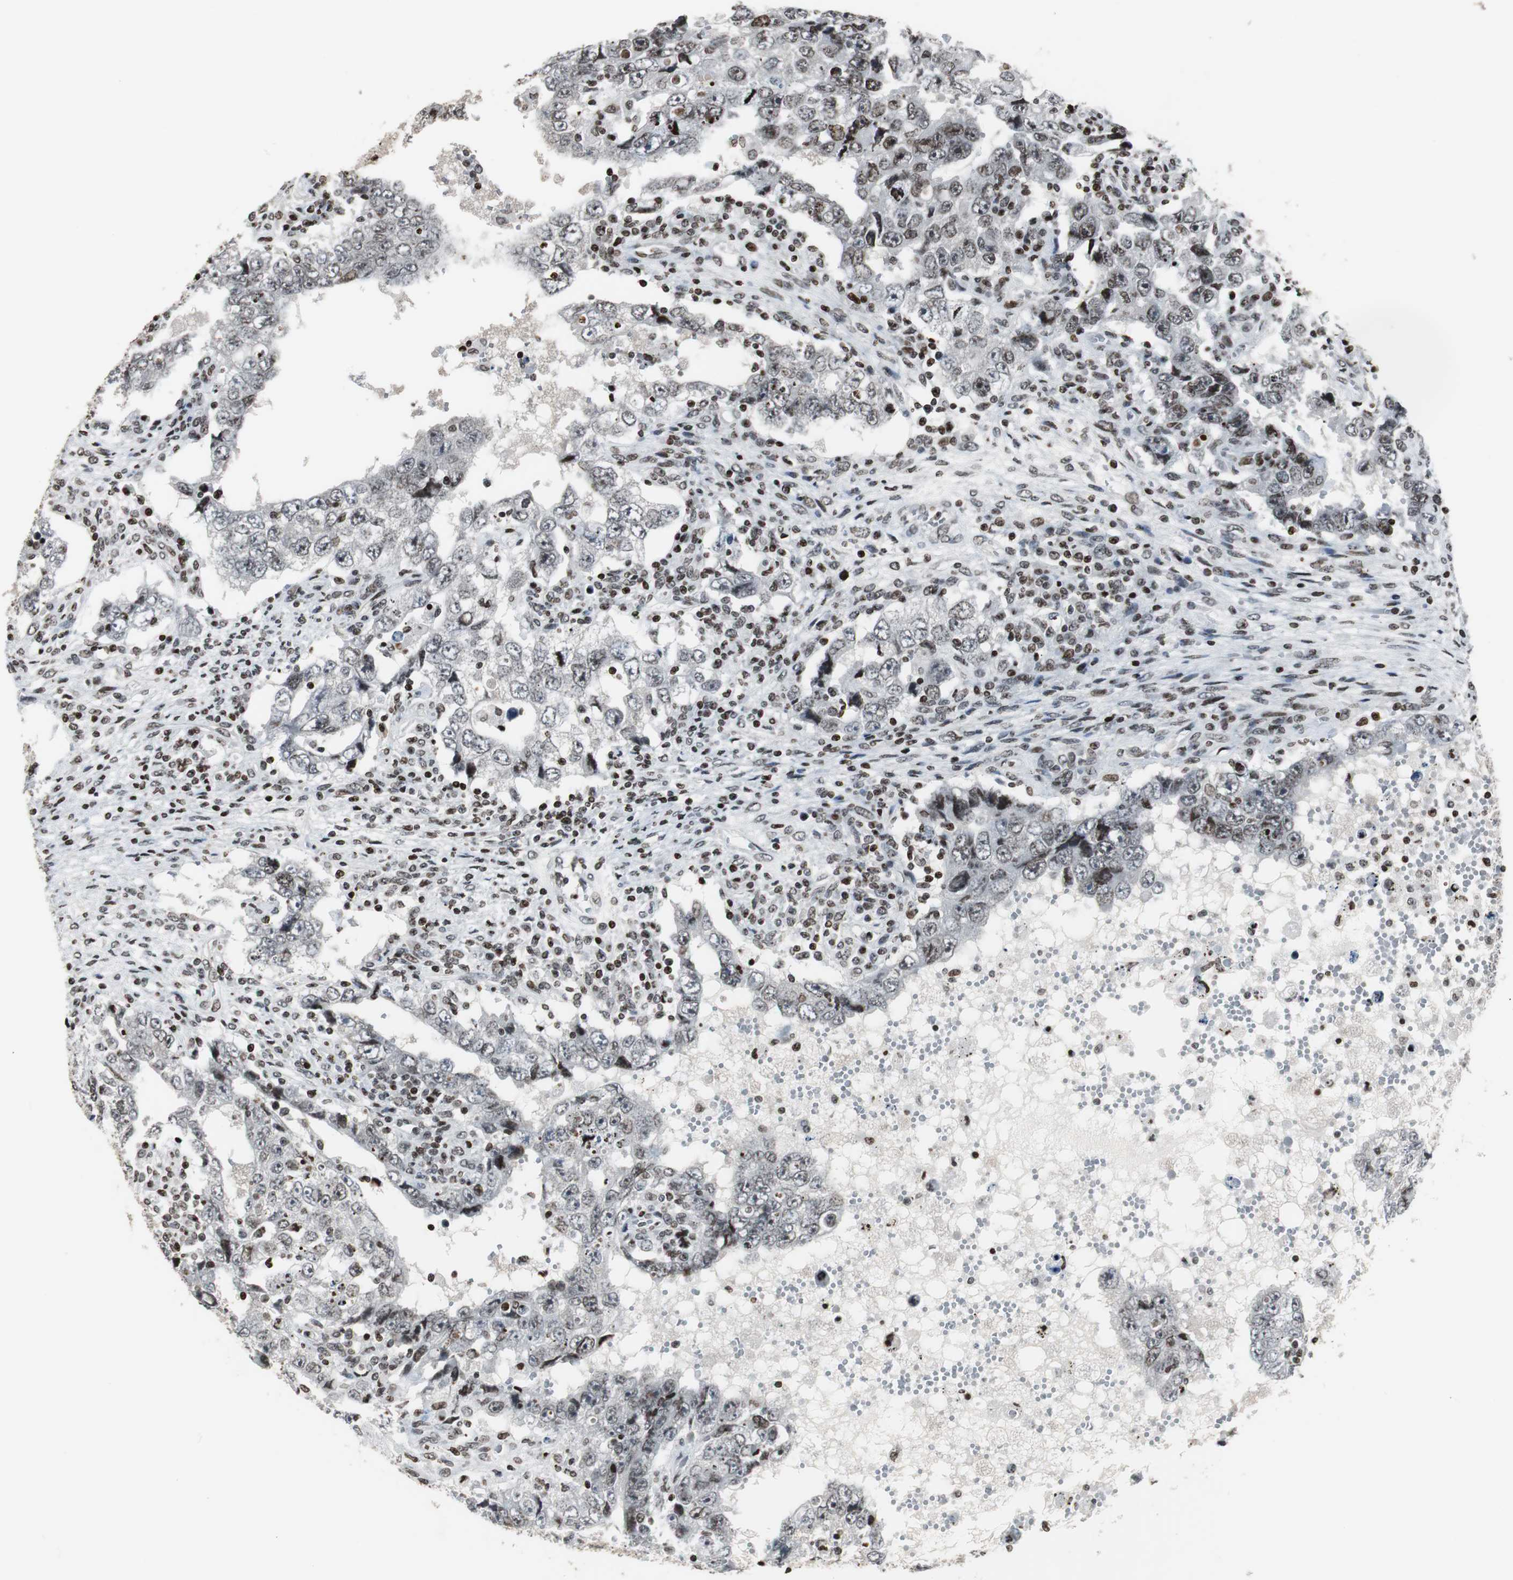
{"staining": {"intensity": "moderate", "quantity": "<25%", "location": "nuclear"}, "tissue": "testis cancer", "cell_type": "Tumor cells", "image_type": "cancer", "snomed": [{"axis": "morphology", "description": "Carcinoma, Embryonal, NOS"}, {"axis": "topography", "description": "Testis"}], "caption": "The histopathology image demonstrates staining of embryonal carcinoma (testis), revealing moderate nuclear protein staining (brown color) within tumor cells.", "gene": "PAXIP1", "patient": {"sex": "male", "age": 26}}